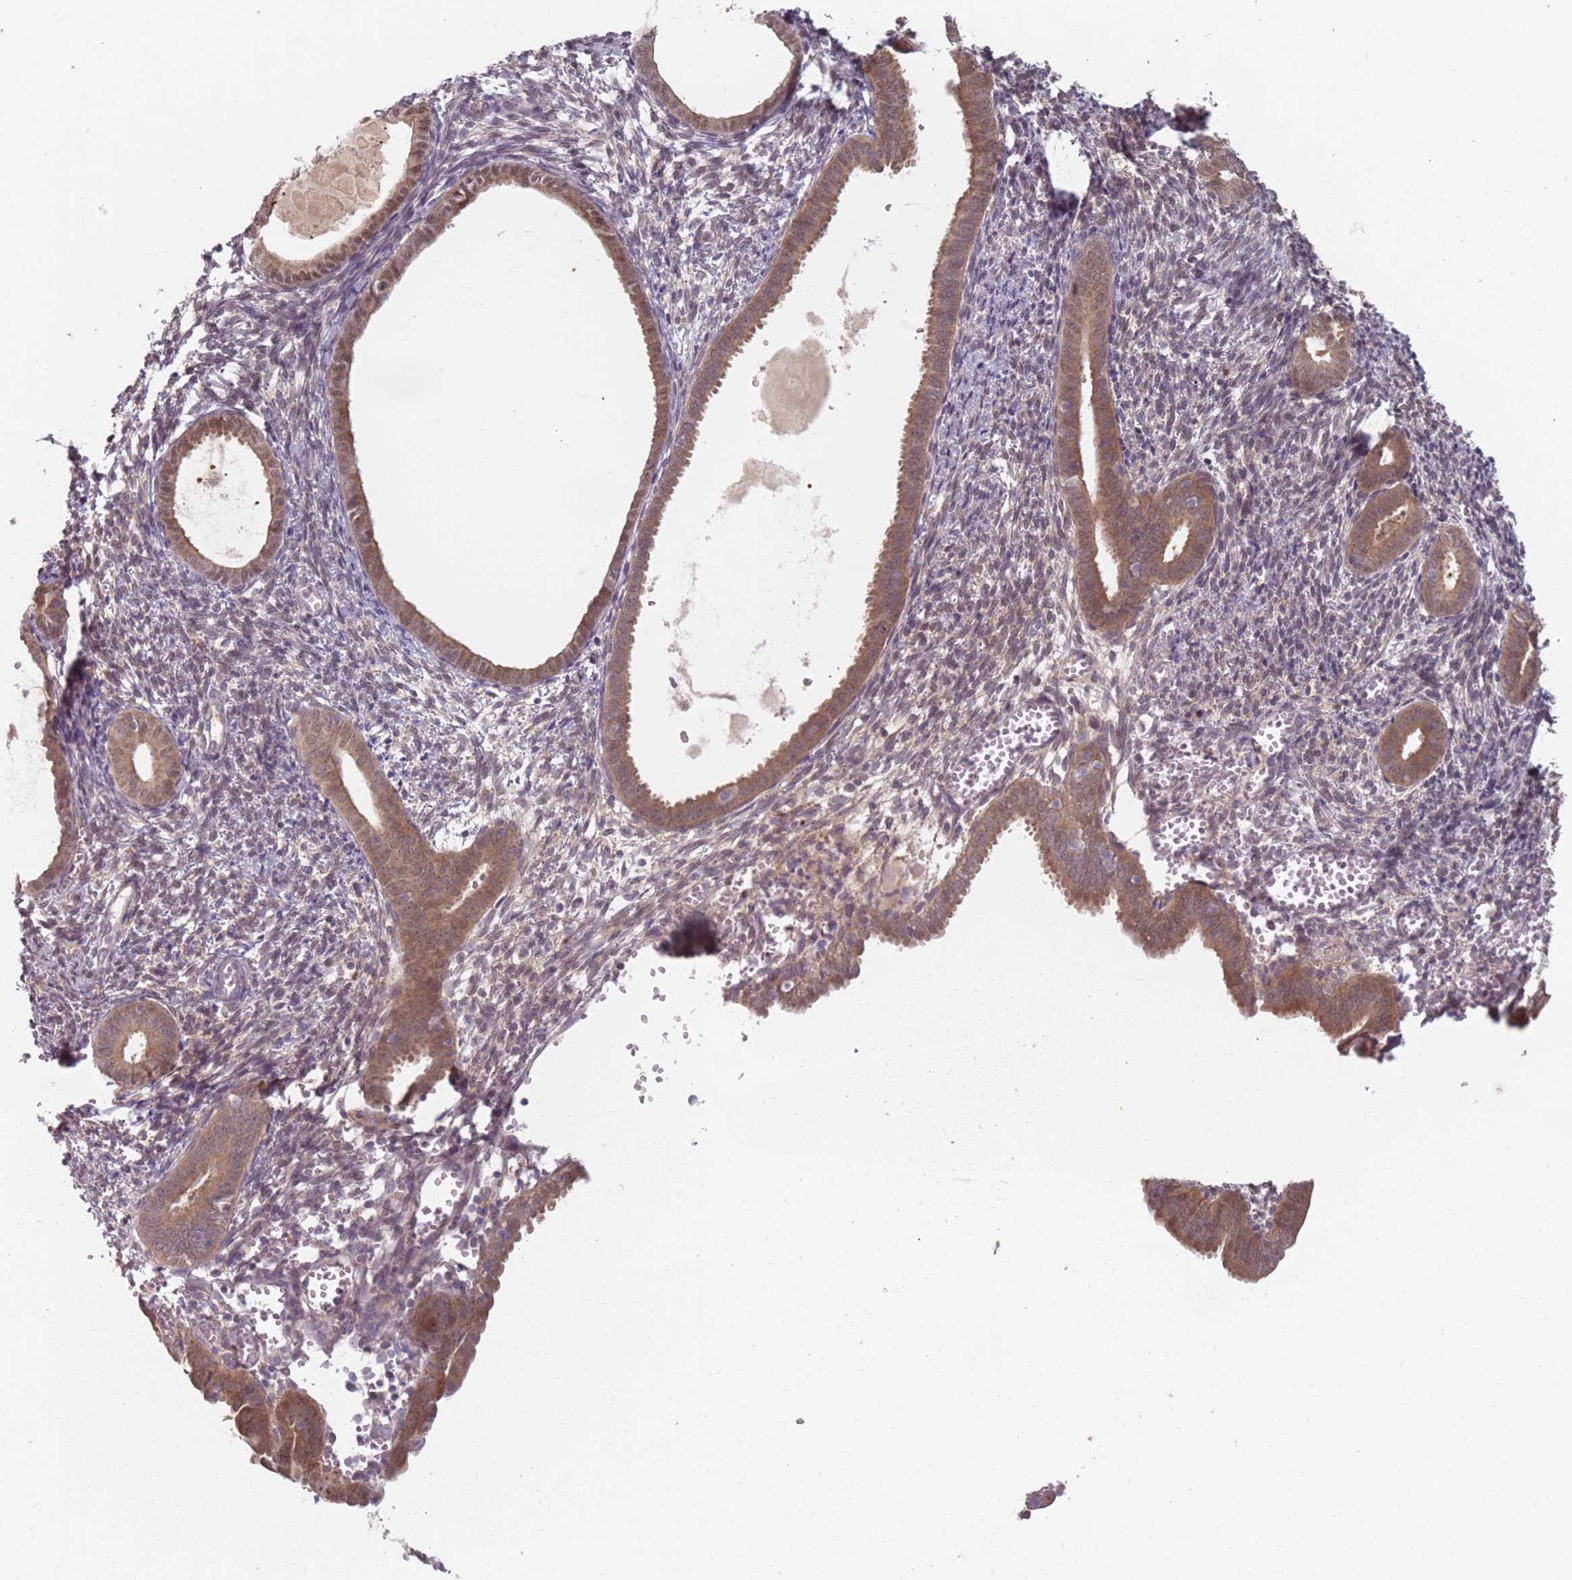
{"staining": {"intensity": "moderate", "quantity": ">75%", "location": "cytoplasmic/membranous,nuclear"}, "tissue": "endometrial cancer", "cell_type": "Tumor cells", "image_type": "cancer", "snomed": [{"axis": "morphology", "description": "Adenocarcinoma, NOS"}, {"axis": "topography", "description": "Endometrium"}], "caption": "A photomicrograph showing moderate cytoplasmic/membranous and nuclear staining in about >75% of tumor cells in endometrial adenocarcinoma, as visualized by brown immunohistochemical staining.", "gene": "NAXE", "patient": {"sex": "female", "age": 75}}